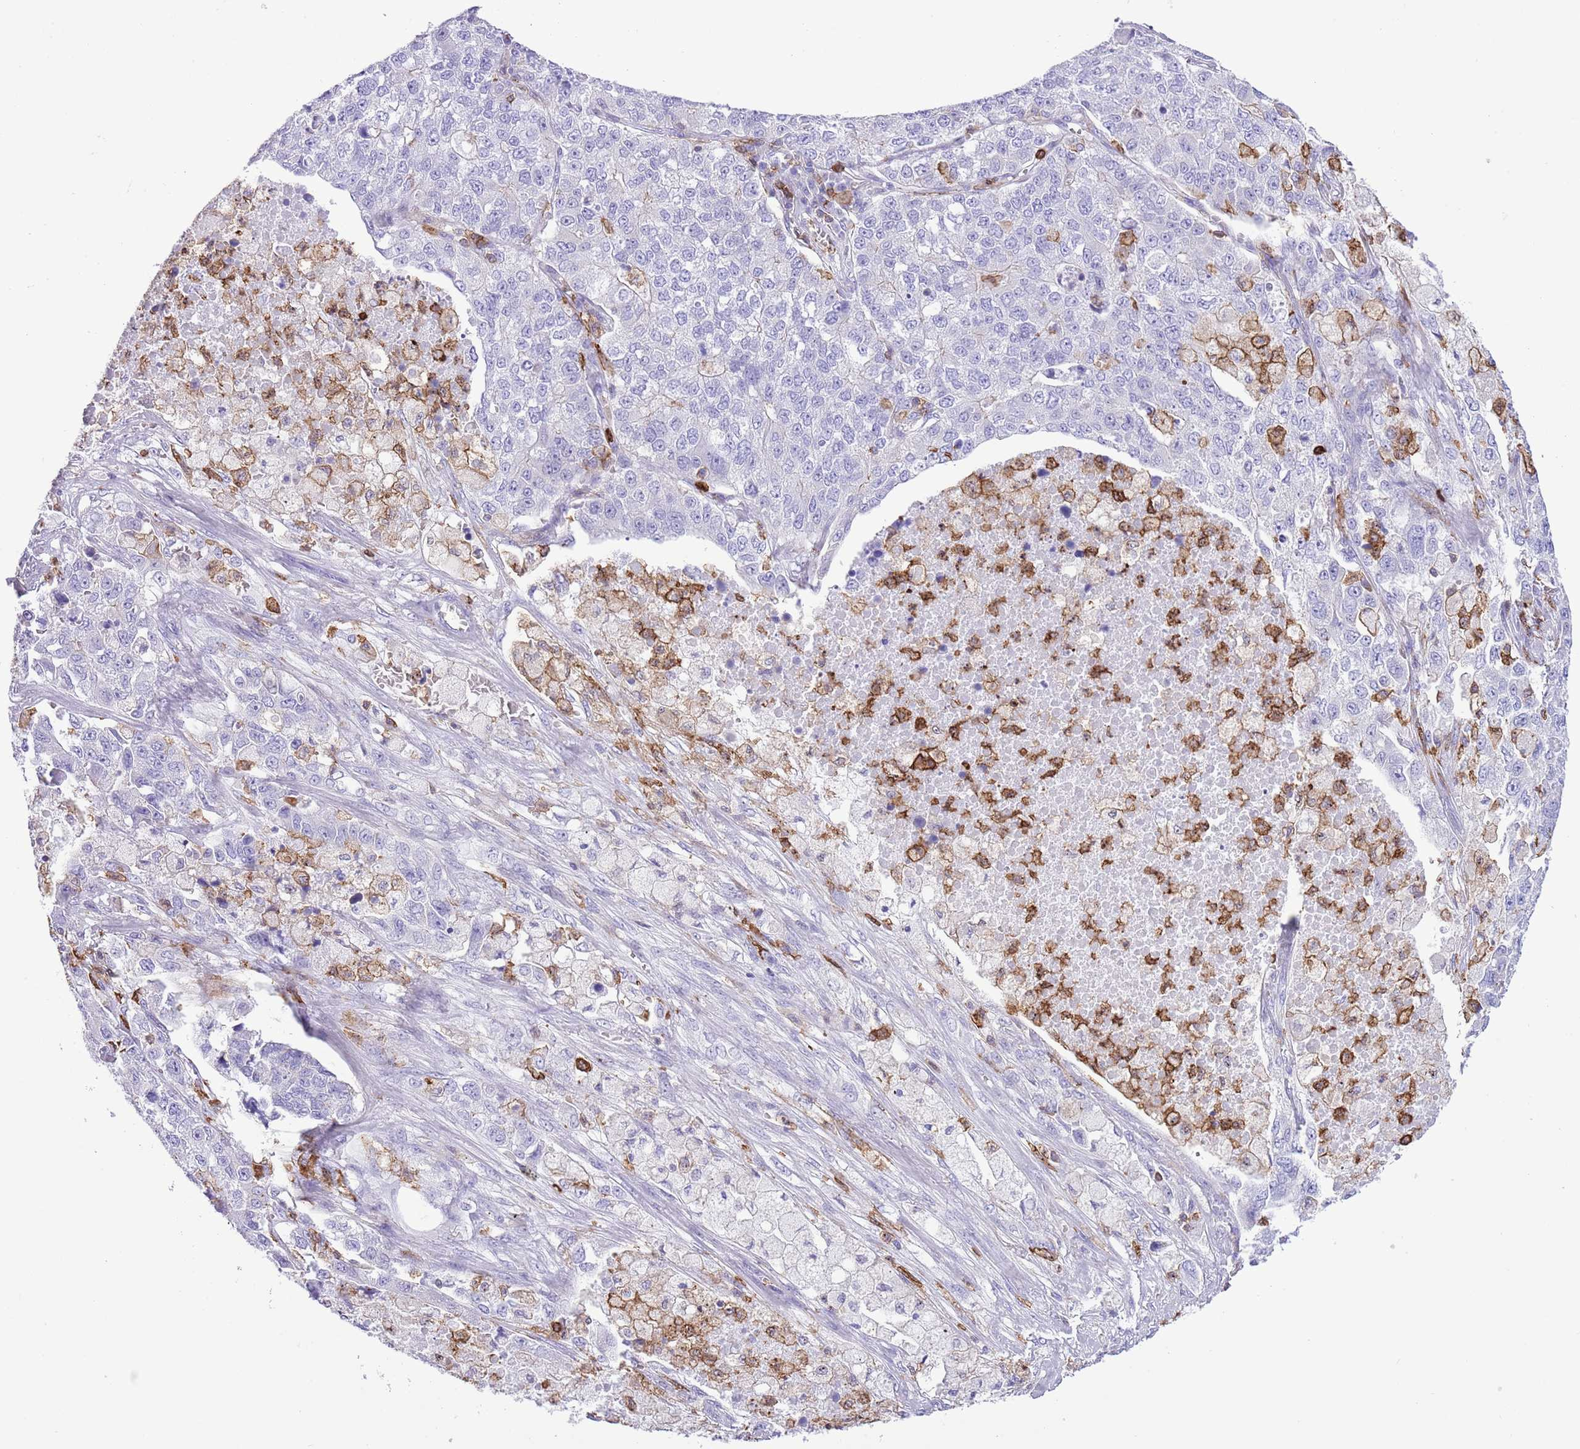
{"staining": {"intensity": "negative", "quantity": "none", "location": "none"}, "tissue": "lung cancer", "cell_type": "Tumor cells", "image_type": "cancer", "snomed": [{"axis": "morphology", "description": "Adenocarcinoma, NOS"}, {"axis": "topography", "description": "Lung"}], "caption": "DAB immunohistochemical staining of adenocarcinoma (lung) reveals no significant expression in tumor cells. The staining was performed using DAB (3,3'-diaminobenzidine) to visualize the protein expression in brown, while the nuclei were stained in blue with hematoxylin (Magnification: 20x).", "gene": "EFHD2", "patient": {"sex": "male", "age": 49}}